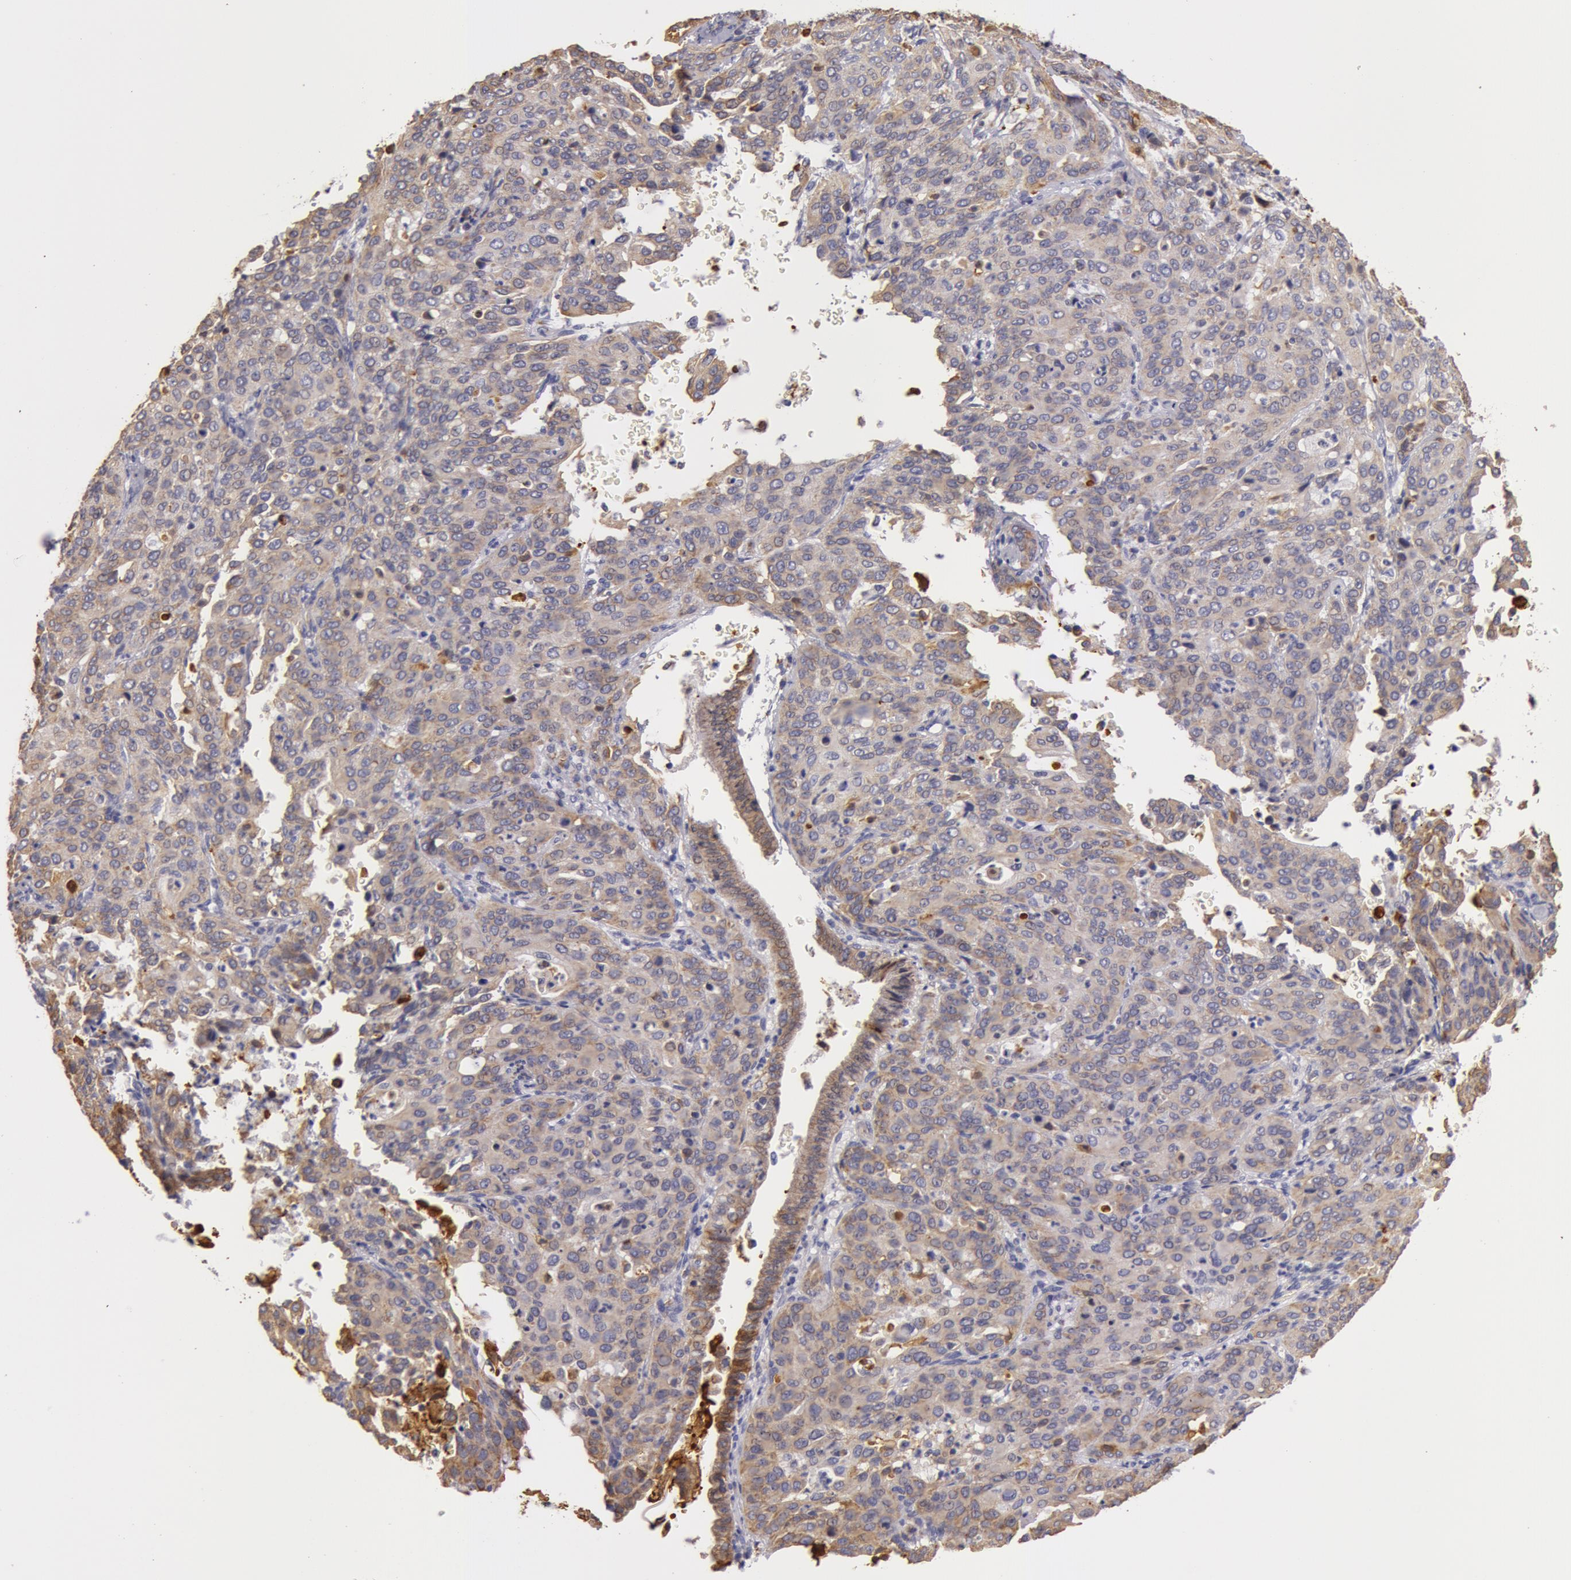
{"staining": {"intensity": "weak", "quantity": ">75%", "location": "cytoplasmic/membranous"}, "tissue": "cervical cancer", "cell_type": "Tumor cells", "image_type": "cancer", "snomed": [{"axis": "morphology", "description": "Squamous cell carcinoma, NOS"}, {"axis": "topography", "description": "Cervix"}], "caption": "The micrograph demonstrates immunohistochemical staining of cervical cancer (squamous cell carcinoma). There is weak cytoplasmic/membranous positivity is identified in about >75% of tumor cells.", "gene": "KRT18", "patient": {"sex": "female", "age": 41}}